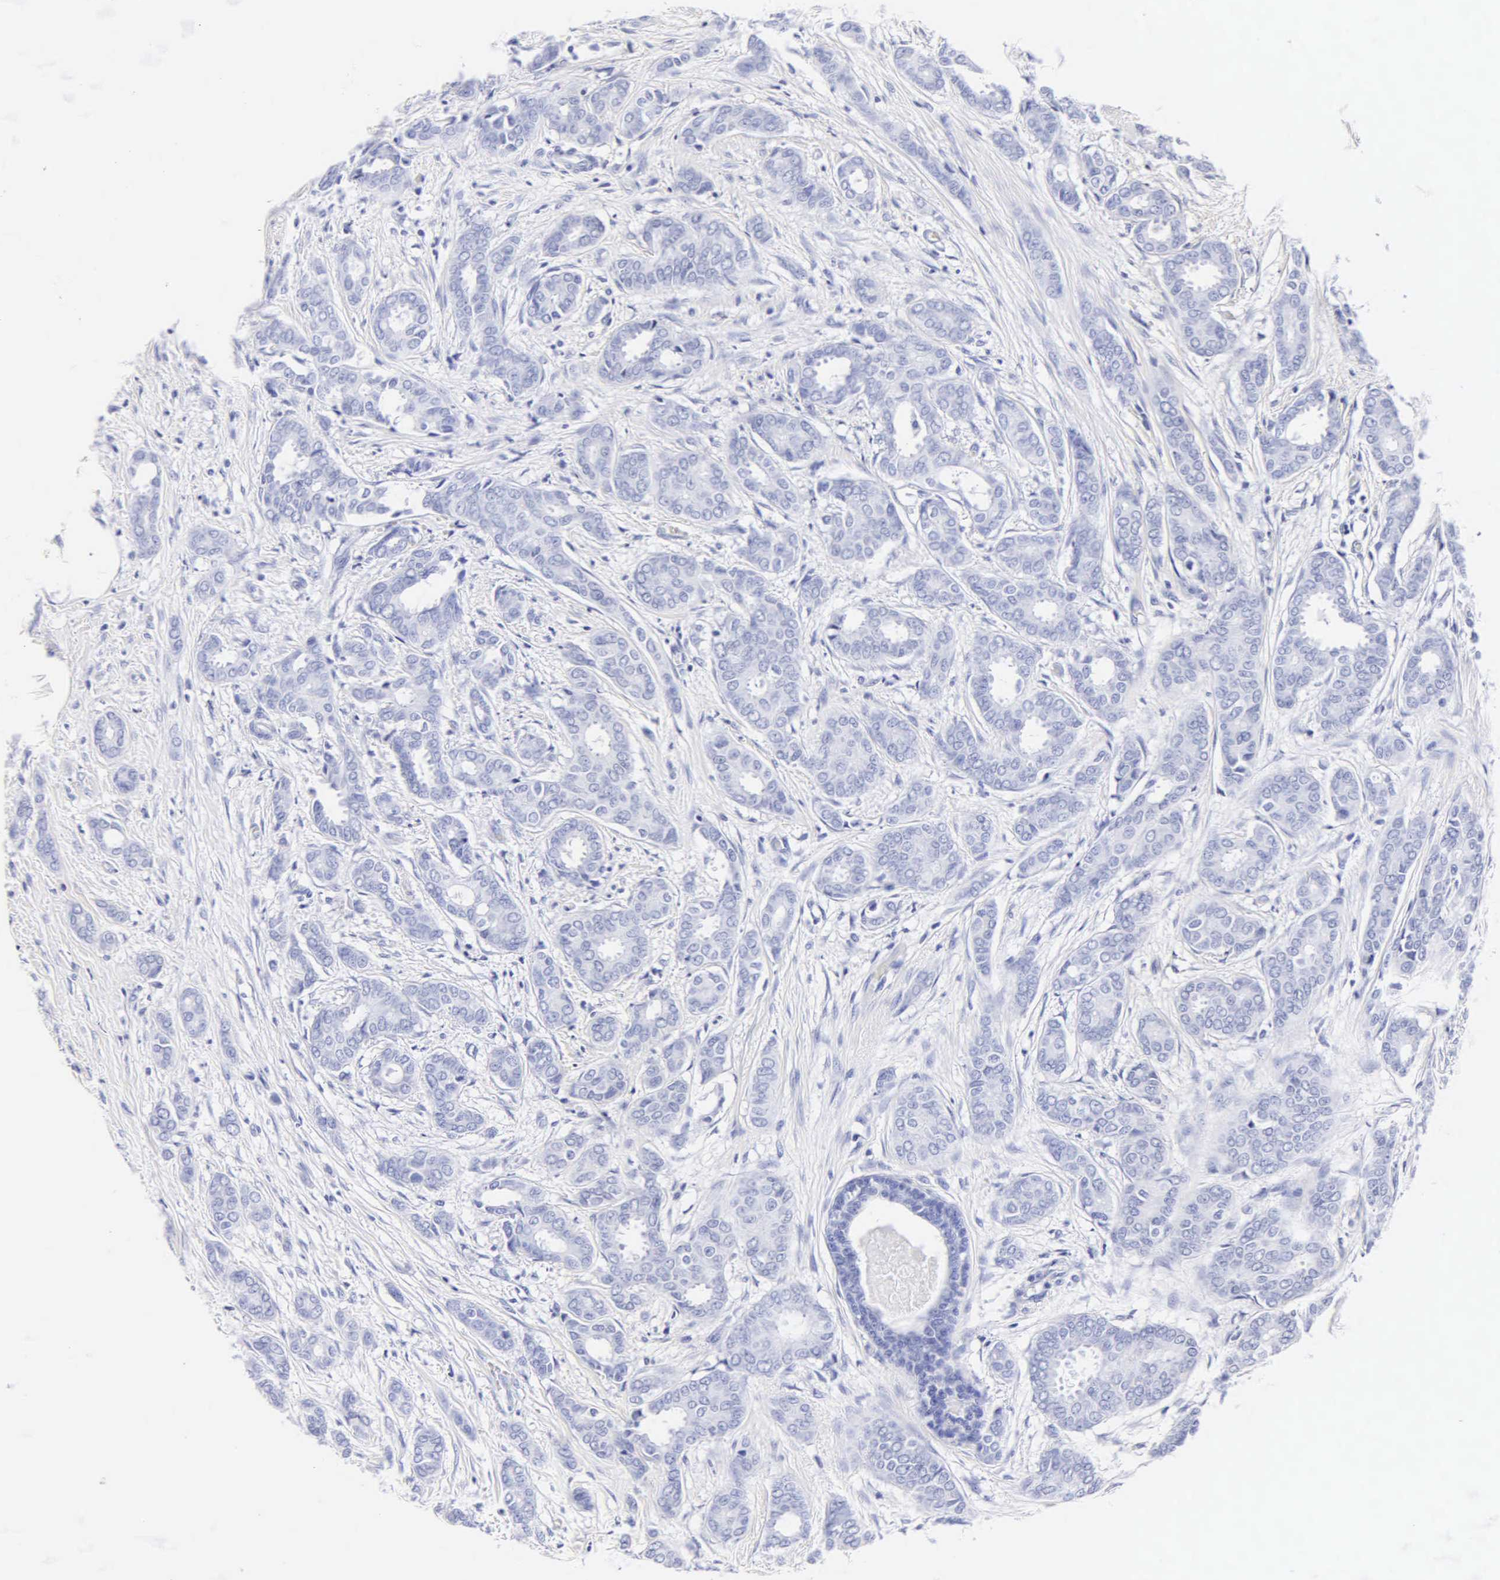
{"staining": {"intensity": "negative", "quantity": "none", "location": "none"}, "tissue": "breast cancer", "cell_type": "Tumor cells", "image_type": "cancer", "snomed": [{"axis": "morphology", "description": "Duct carcinoma"}, {"axis": "topography", "description": "Breast"}], "caption": "Immunohistochemical staining of breast cancer reveals no significant staining in tumor cells.", "gene": "MB", "patient": {"sex": "female", "age": 50}}